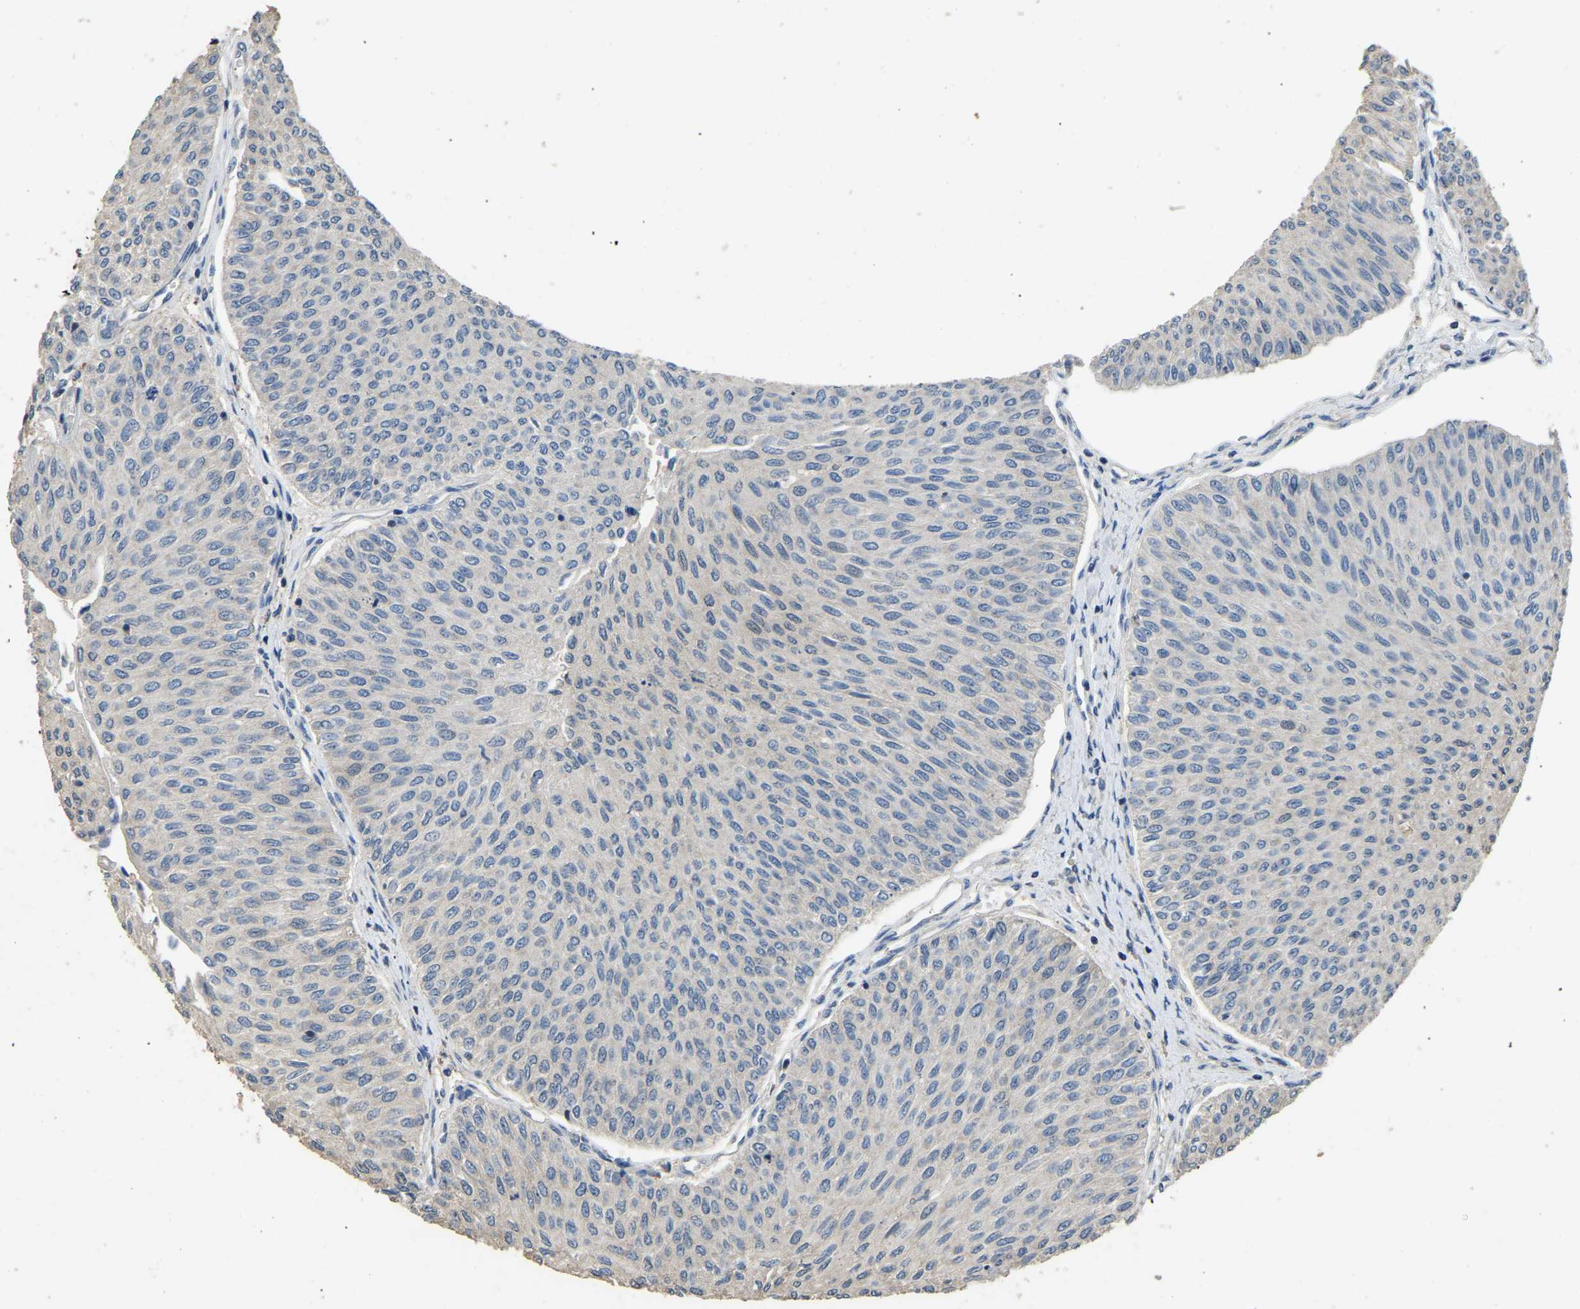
{"staining": {"intensity": "negative", "quantity": "none", "location": "none"}, "tissue": "urothelial cancer", "cell_type": "Tumor cells", "image_type": "cancer", "snomed": [{"axis": "morphology", "description": "Urothelial carcinoma, Low grade"}, {"axis": "topography", "description": "Urinary bladder"}], "caption": "There is no significant expression in tumor cells of urothelial cancer. Brightfield microscopy of IHC stained with DAB (brown) and hematoxylin (blue), captured at high magnification.", "gene": "TUFM", "patient": {"sex": "male", "age": 78}}